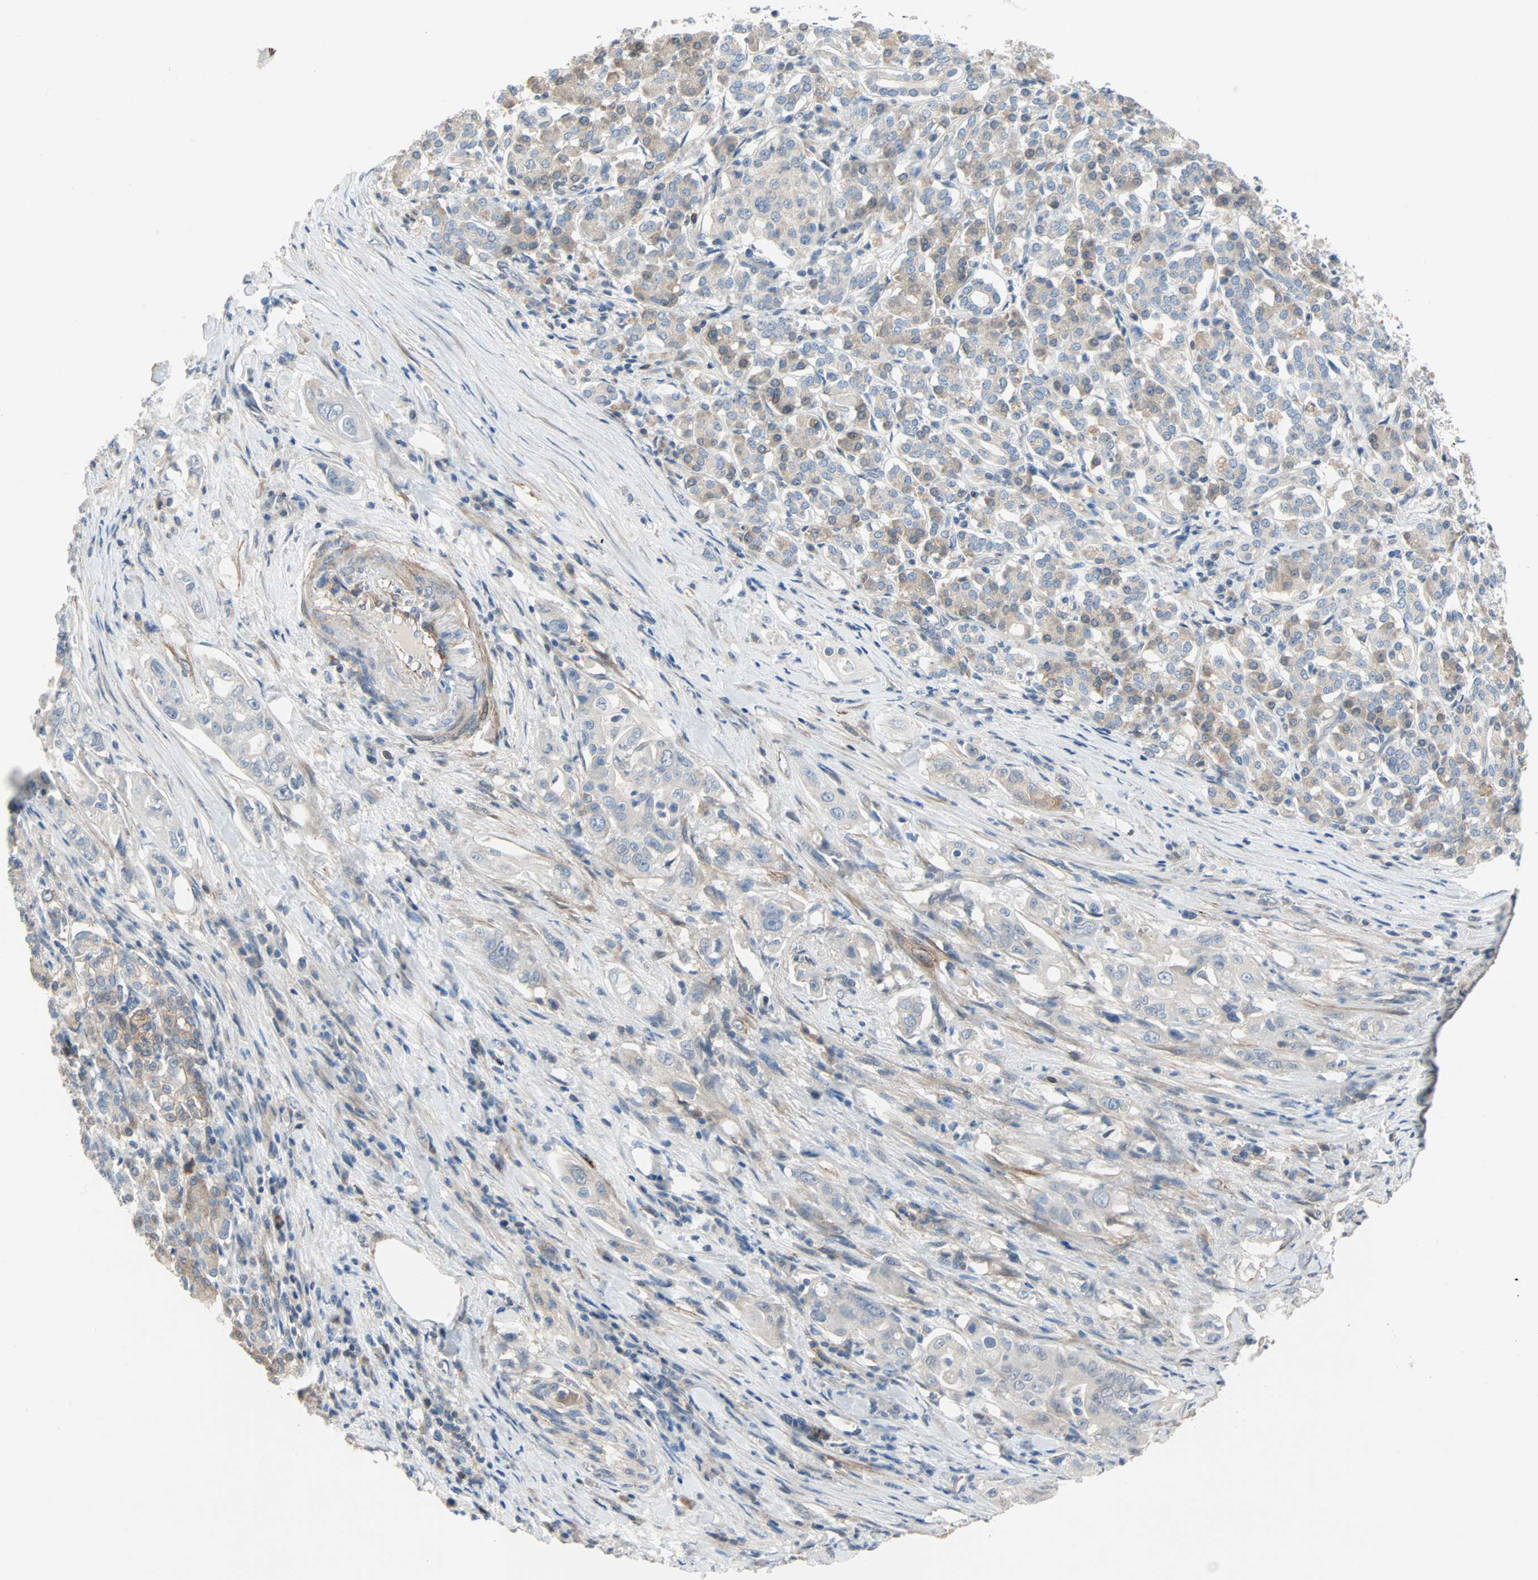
{"staining": {"intensity": "weak", "quantity": "25%-75%", "location": "cytoplasmic/membranous"}, "tissue": "pancreatic cancer", "cell_type": "Tumor cells", "image_type": "cancer", "snomed": [{"axis": "morphology", "description": "Normal tissue, NOS"}, {"axis": "topography", "description": "Pancreas"}], "caption": "Pancreatic cancer tissue demonstrates weak cytoplasmic/membranous positivity in about 25%-75% of tumor cells, visualized by immunohistochemistry. (DAB (3,3'-diaminobenzidine) IHC, brown staining for protein, blue staining for nuclei).", "gene": "TNFRSF12A", "patient": {"sex": "male", "age": 42}}